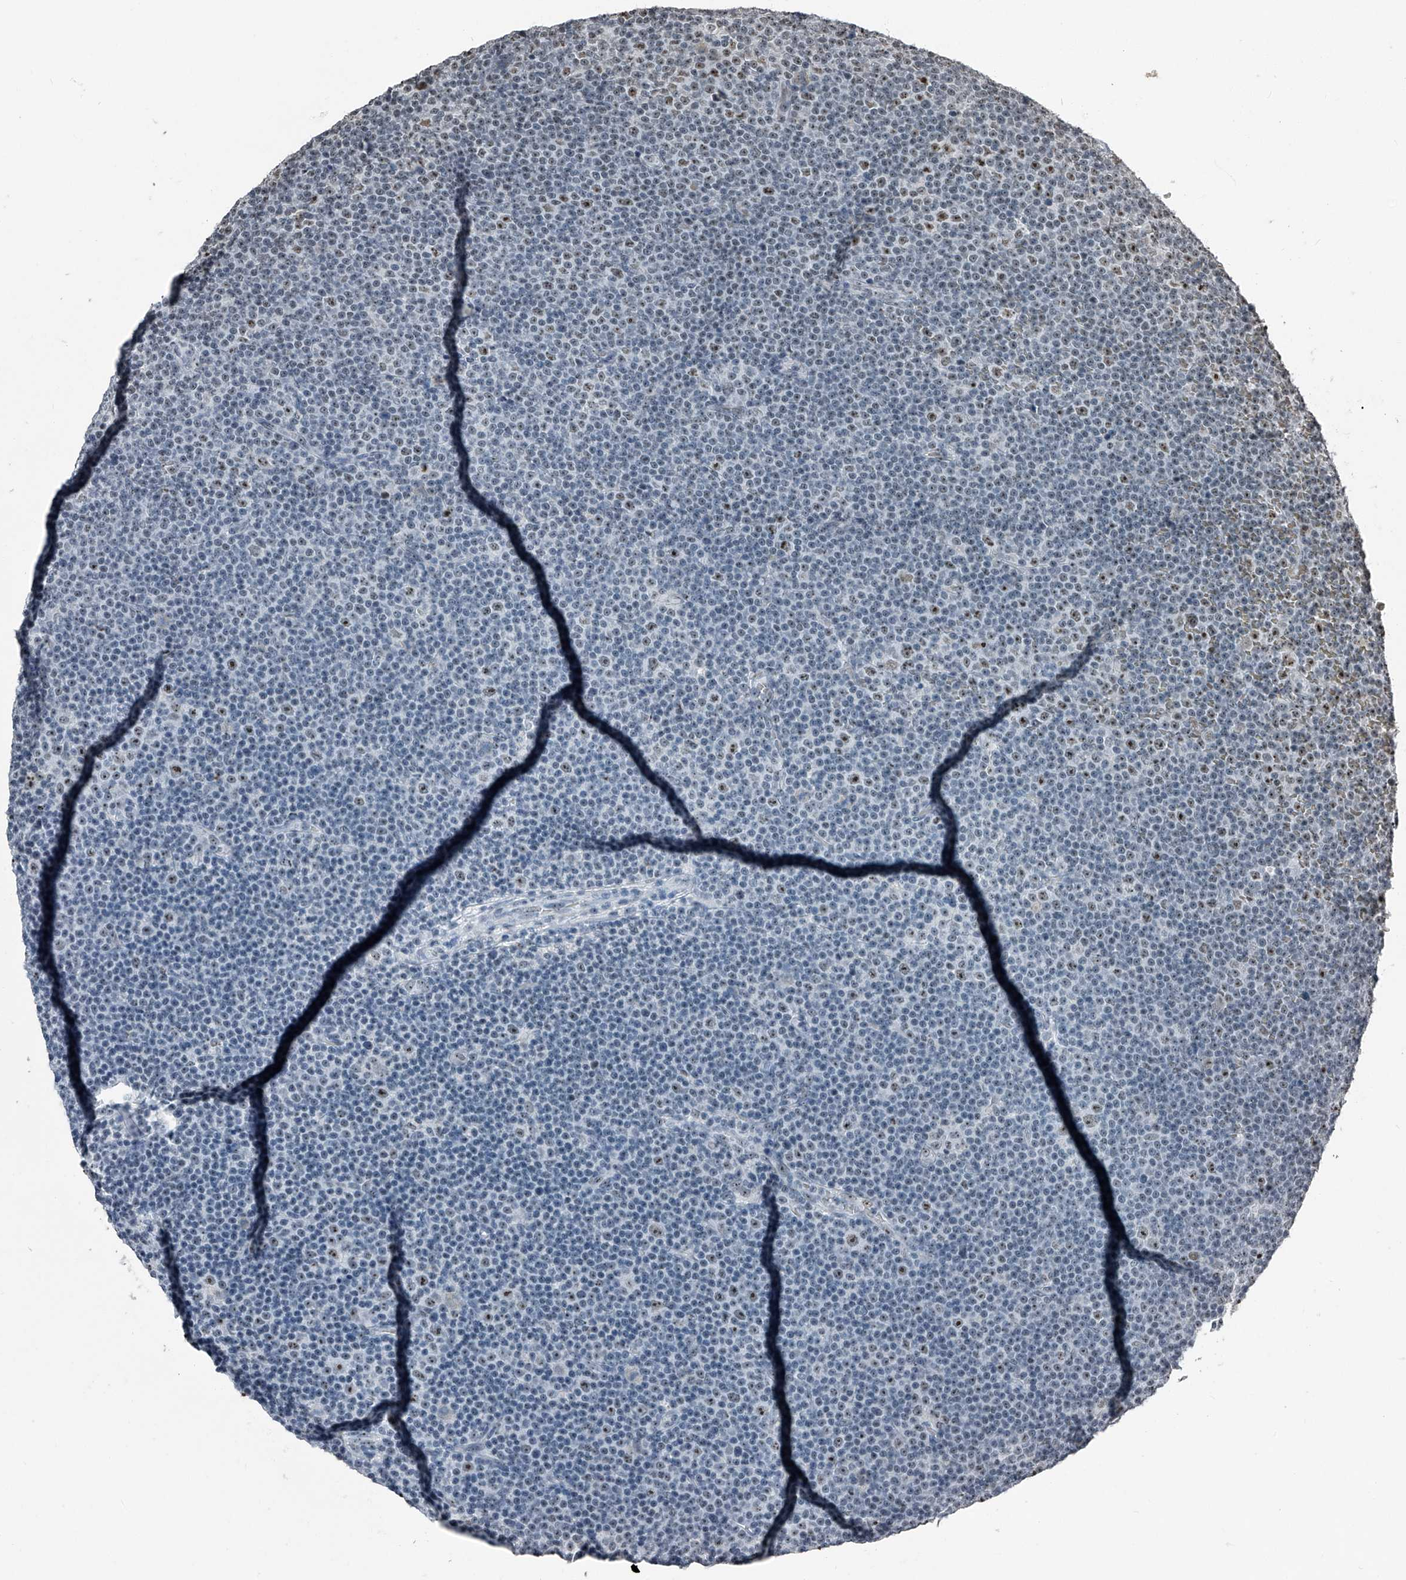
{"staining": {"intensity": "moderate", "quantity": "25%-75%", "location": "nuclear"}, "tissue": "lymphoma", "cell_type": "Tumor cells", "image_type": "cancer", "snomed": [{"axis": "morphology", "description": "Malignant lymphoma, non-Hodgkin's type, Low grade"}, {"axis": "topography", "description": "Lymph node"}], "caption": "Human lymphoma stained for a protein (brown) displays moderate nuclear positive staining in approximately 25%-75% of tumor cells.", "gene": "TCOF1", "patient": {"sex": "female", "age": 67}}